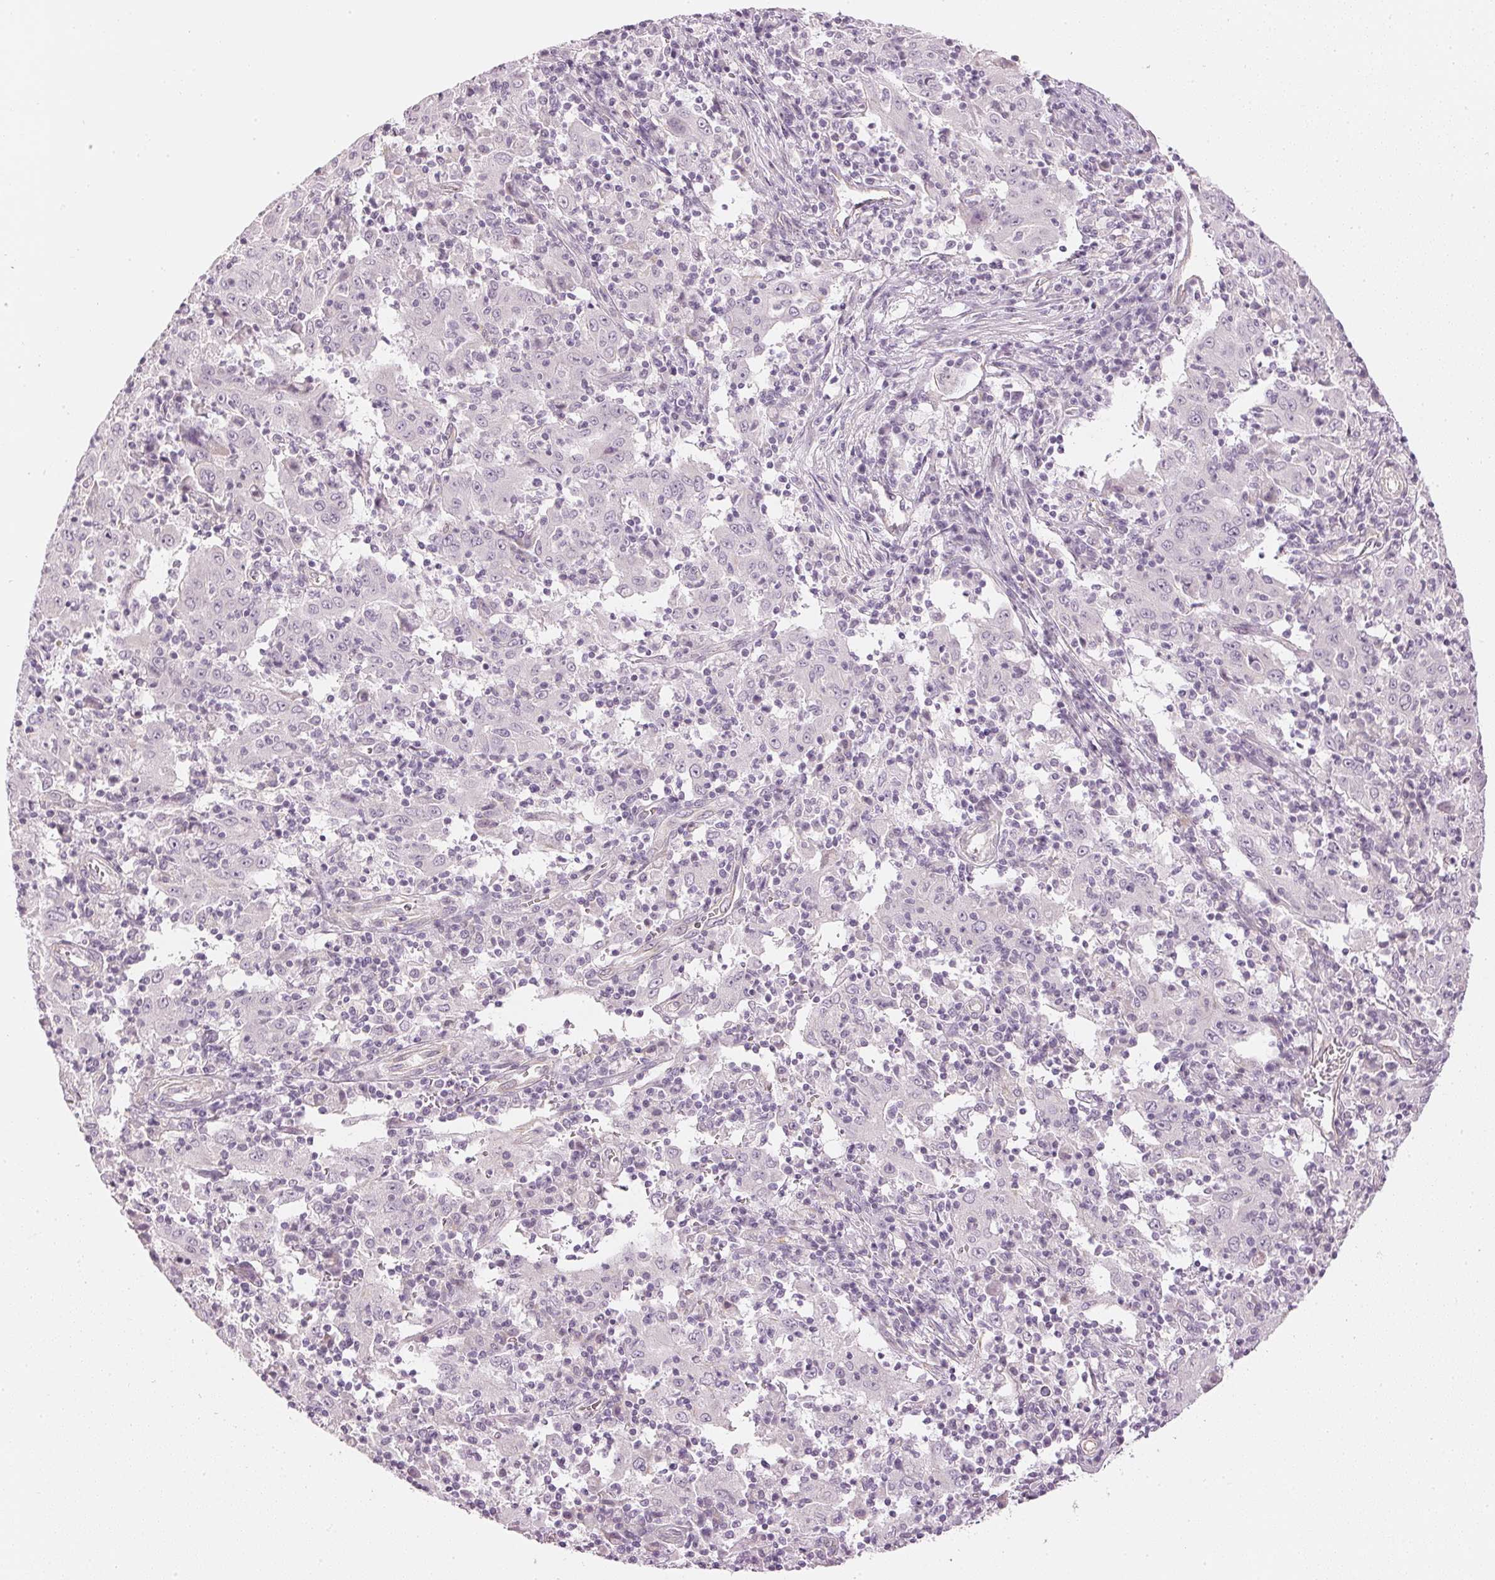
{"staining": {"intensity": "negative", "quantity": "none", "location": "none"}, "tissue": "pancreatic cancer", "cell_type": "Tumor cells", "image_type": "cancer", "snomed": [{"axis": "morphology", "description": "Adenocarcinoma, NOS"}, {"axis": "topography", "description": "Pancreas"}], "caption": "Photomicrograph shows no protein positivity in tumor cells of pancreatic adenocarcinoma tissue.", "gene": "APLP1", "patient": {"sex": "male", "age": 63}}